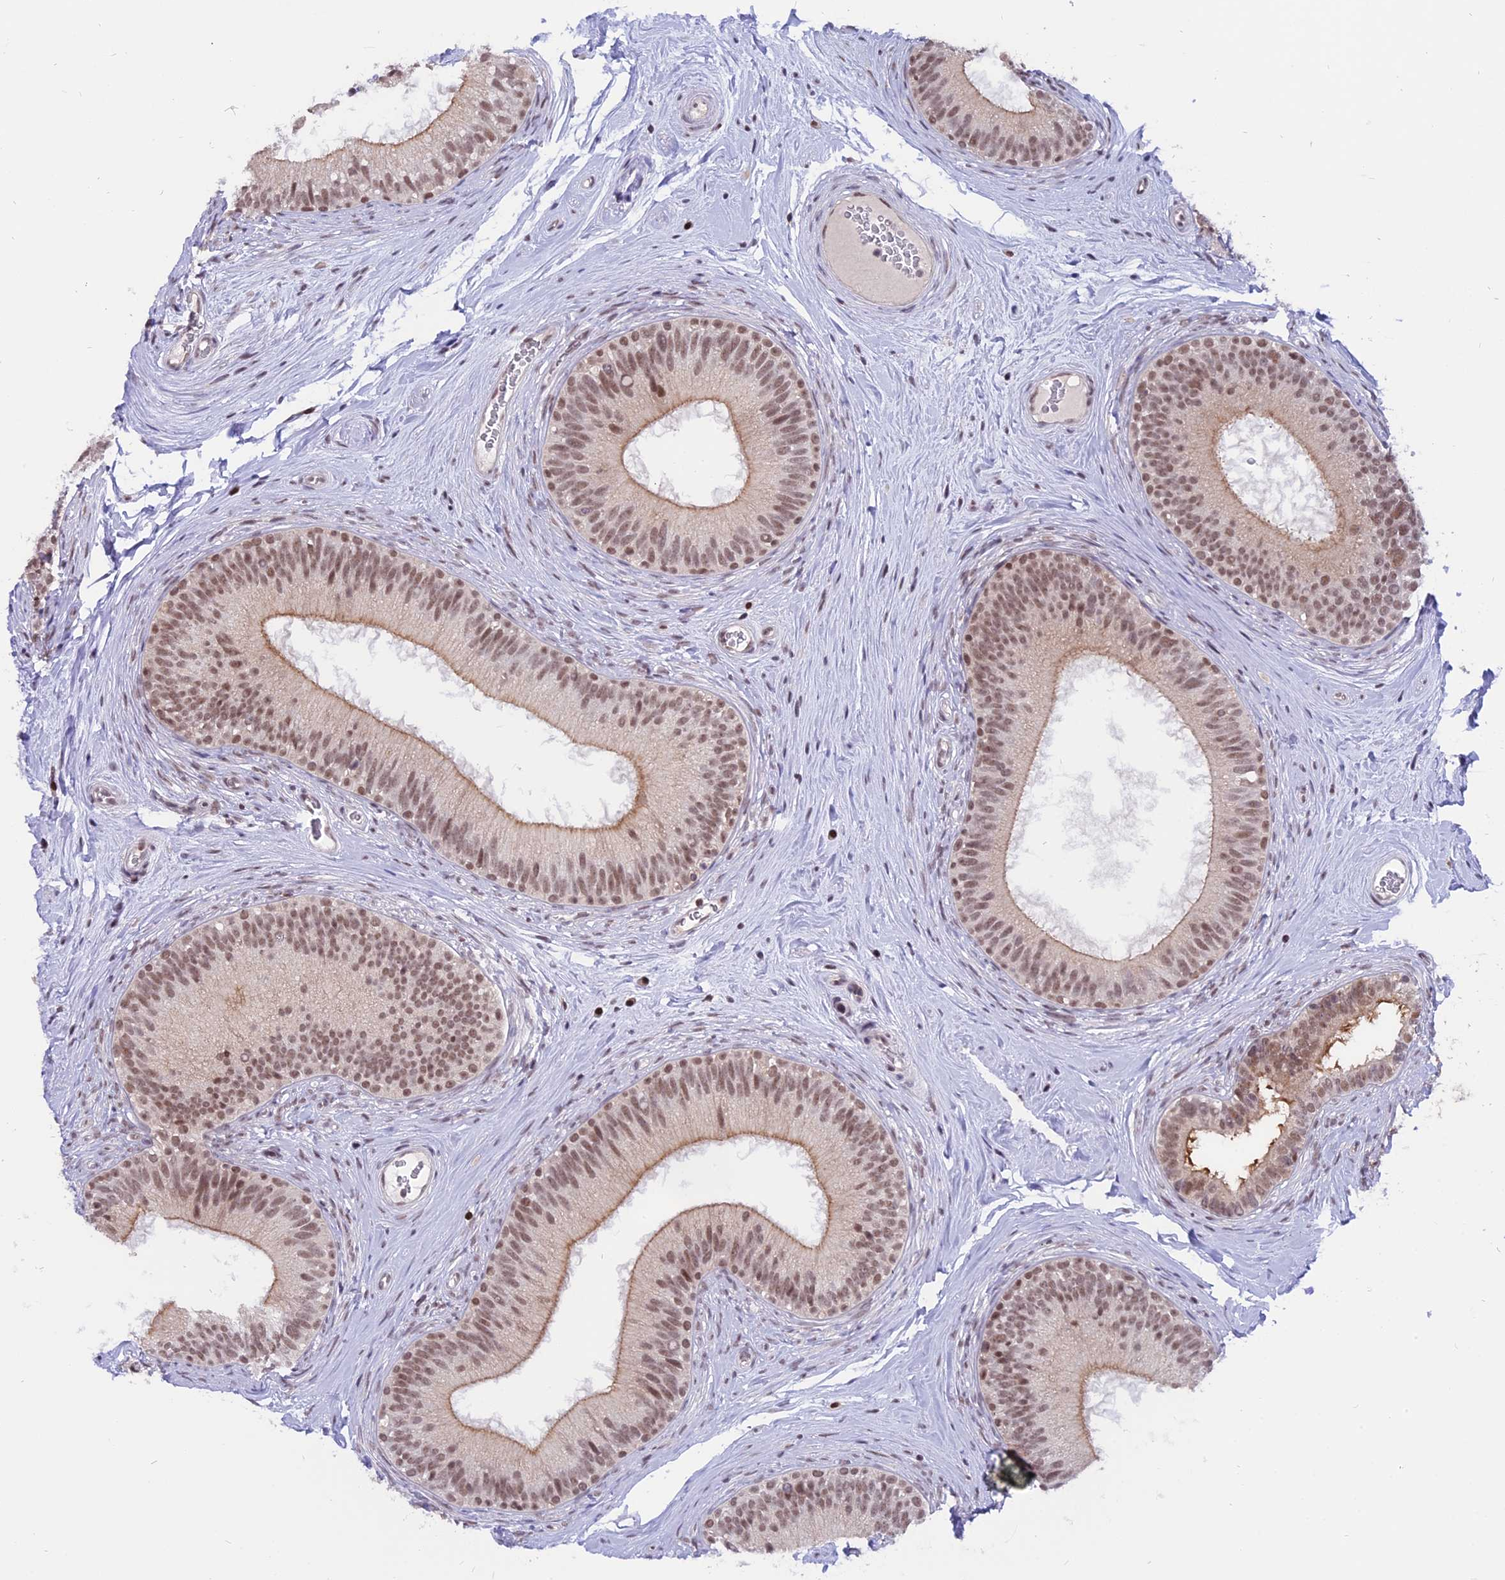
{"staining": {"intensity": "moderate", "quantity": ">75%", "location": "cytoplasmic/membranous,nuclear"}, "tissue": "epididymis", "cell_type": "Glandular cells", "image_type": "normal", "snomed": [{"axis": "morphology", "description": "Normal tissue, NOS"}, {"axis": "topography", "description": "Epididymis"}], "caption": "Glandular cells exhibit moderate cytoplasmic/membranous,nuclear positivity in approximately >75% of cells in benign epididymis. The staining is performed using DAB (3,3'-diaminobenzidine) brown chromogen to label protein expression. The nuclei are counter-stained blue using hematoxylin.", "gene": "TADA3", "patient": {"sex": "male", "age": 33}}